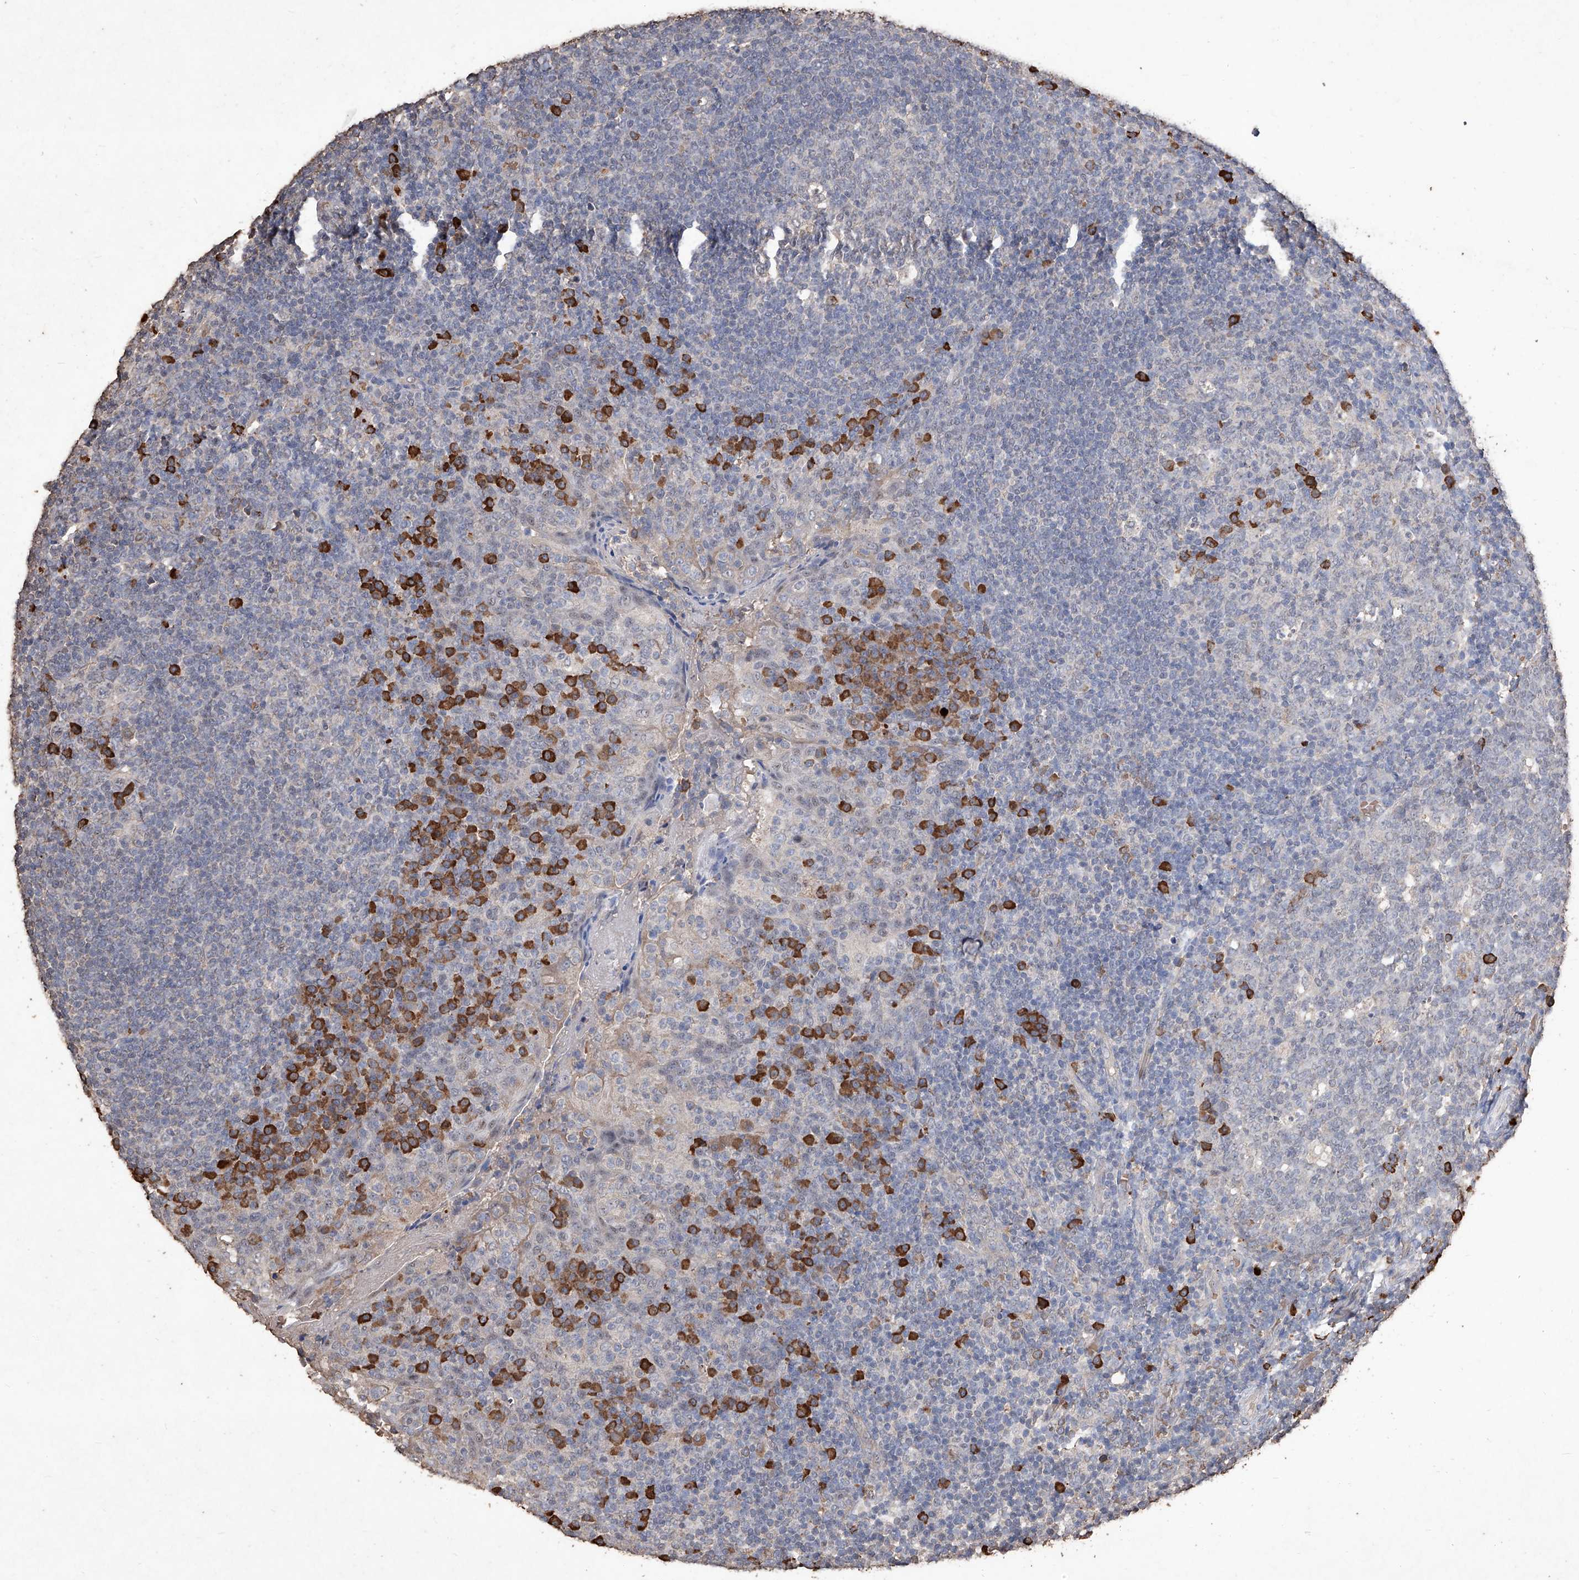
{"staining": {"intensity": "strong", "quantity": "<25%", "location": "cytoplasmic/membranous"}, "tissue": "tonsil", "cell_type": "Germinal center cells", "image_type": "normal", "snomed": [{"axis": "morphology", "description": "Normal tissue, NOS"}, {"axis": "topography", "description": "Tonsil"}], "caption": "An IHC histopathology image of benign tissue is shown. Protein staining in brown labels strong cytoplasmic/membranous positivity in tonsil within germinal center cells.", "gene": "EML1", "patient": {"sex": "female", "age": 19}}